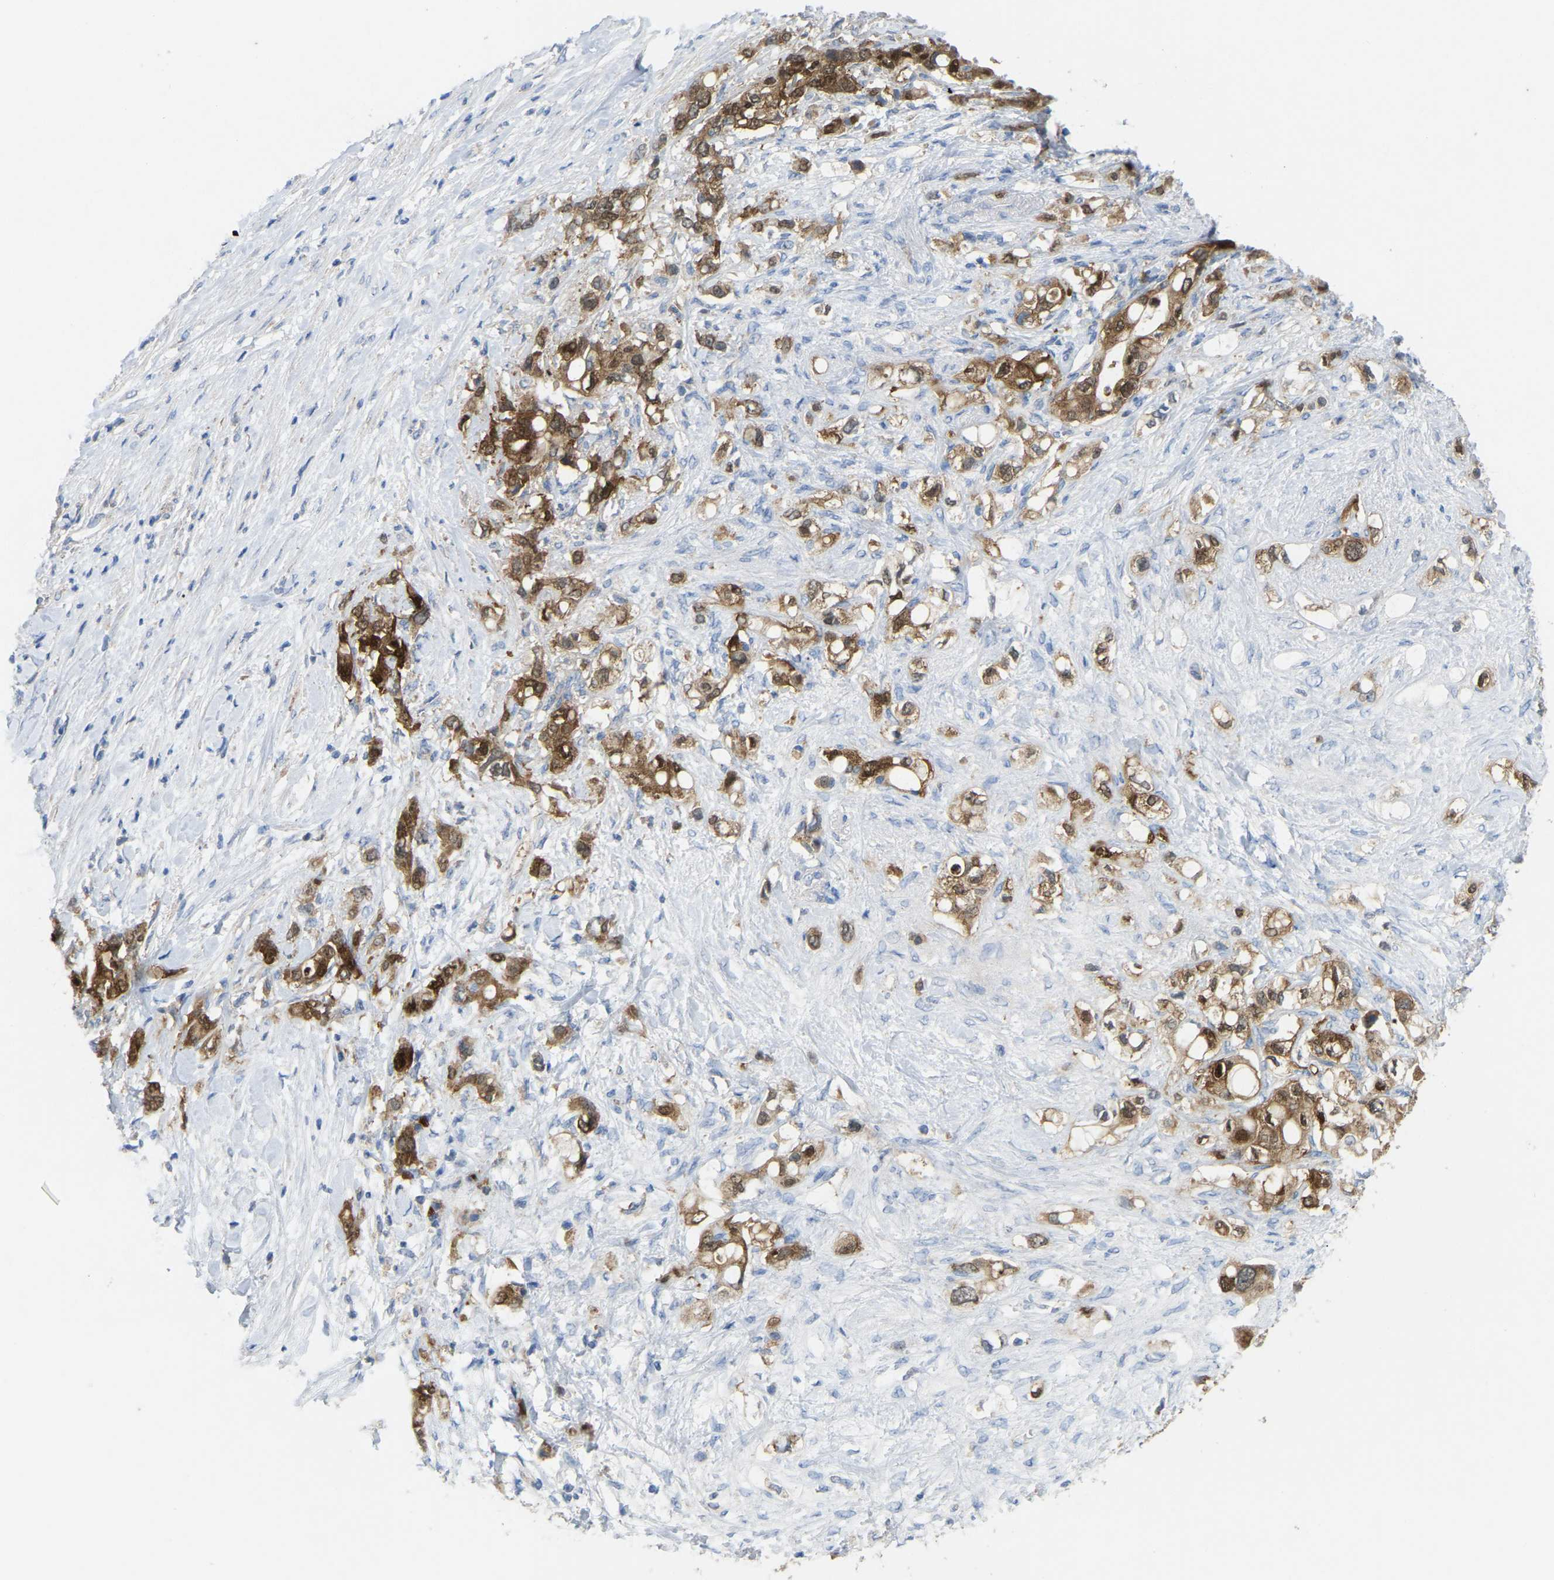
{"staining": {"intensity": "moderate", "quantity": ">75%", "location": "cytoplasmic/membranous"}, "tissue": "pancreatic cancer", "cell_type": "Tumor cells", "image_type": "cancer", "snomed": [{"axis": "morphology", "description": "Adenocarcinoma, NOS"}, {"axis": "topography", "description": "Pancreas"}], "caption": "An immunohistochemistry image of tumor tissue is shown. Protein staining in brown labels moderate cytoplasmic/membranous positivity in adenocarcinoma (pancreatic) within tumor cells.", "gene": "SERPINB5", "patient": {"sex": "female", "age": 56}}